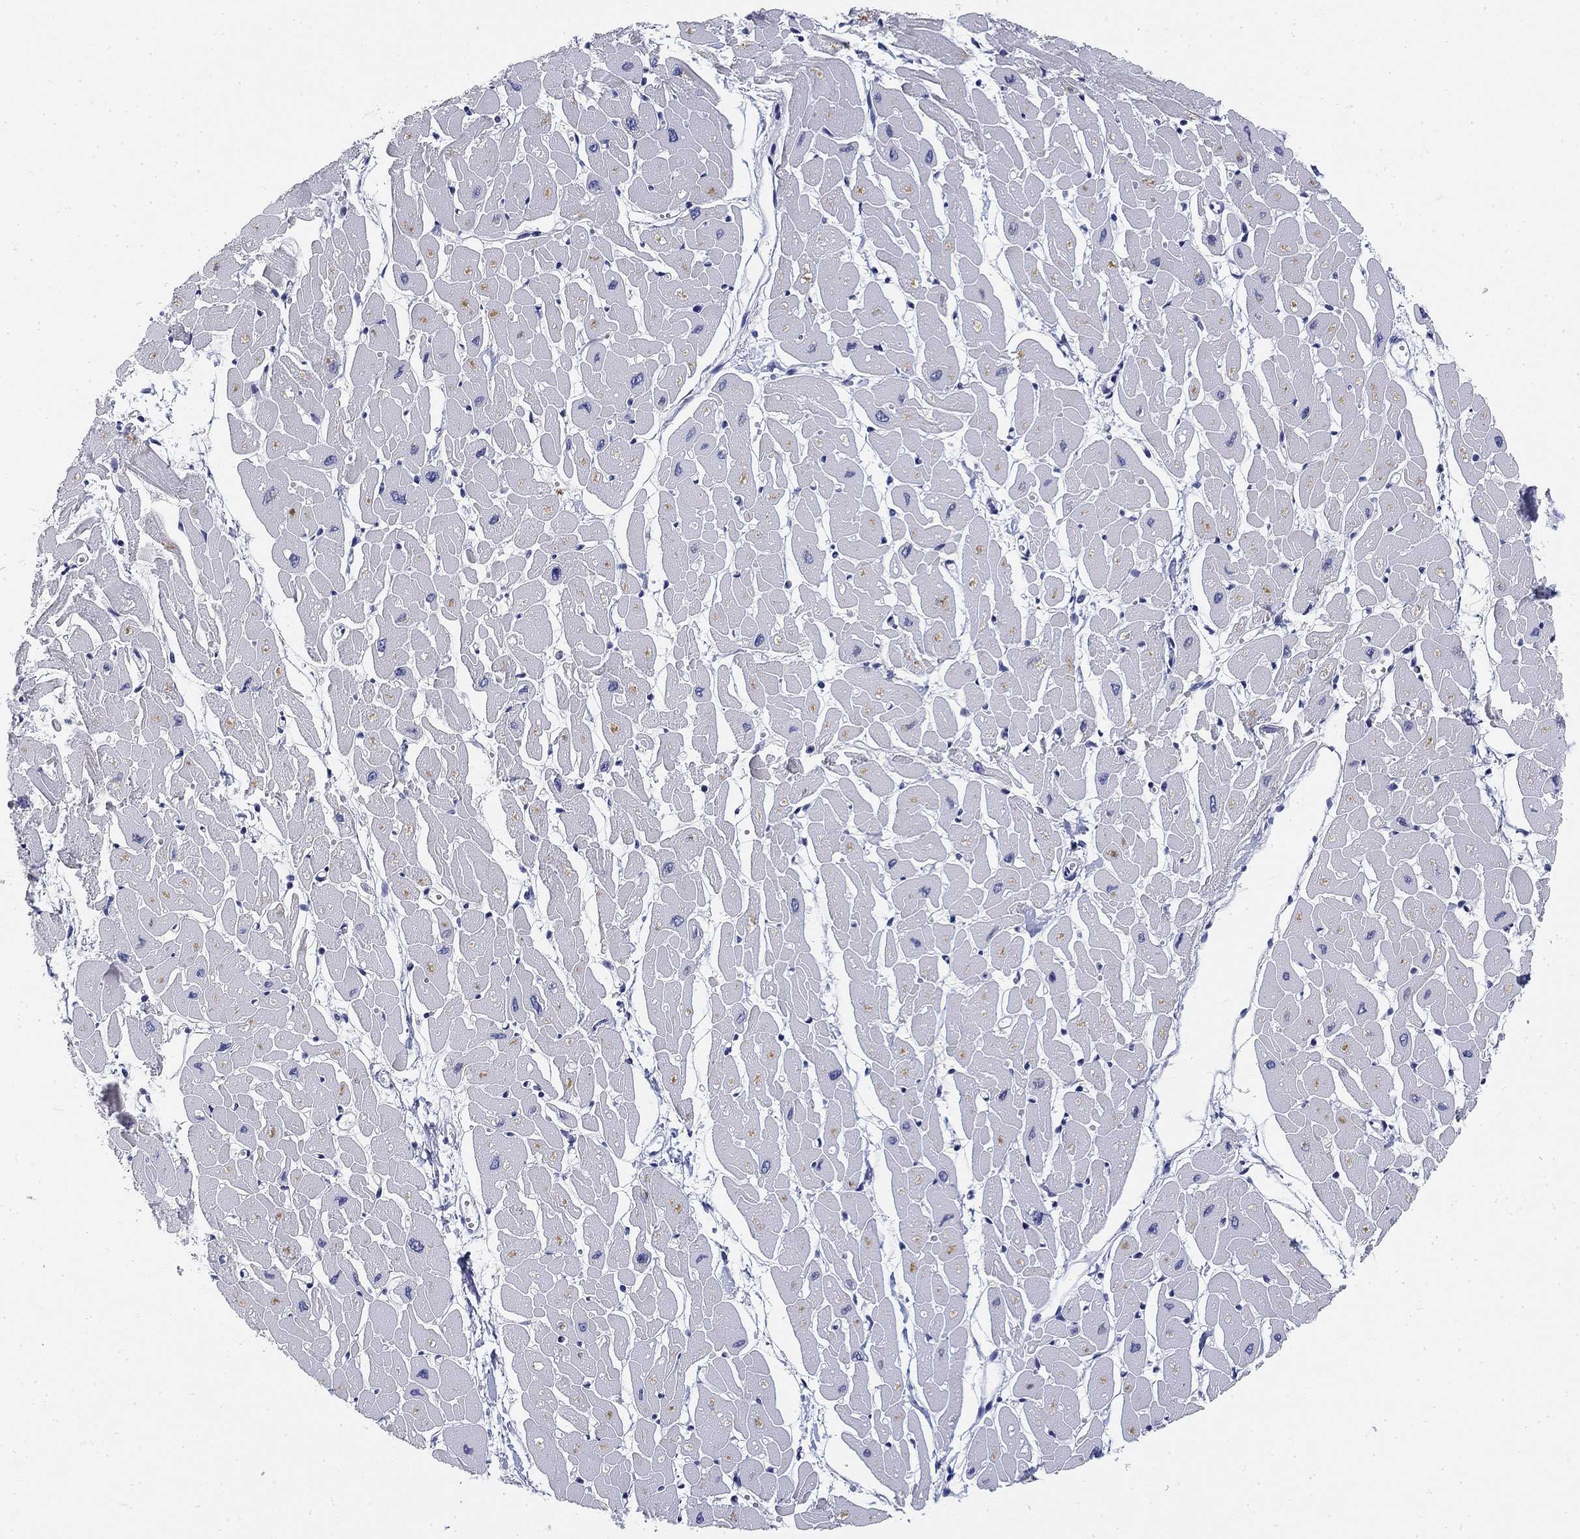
{"staining": {"intensity": "negative", "quantity": "none", "location": "none"}, "tissue": "heart muscle", "cell_type": "Cardiomyocytes", "image_type": "normal", "snomed": [{"axis": "morphology", "description": "Normal tissue, NOS"}, {"axis": "topography", "description": "Heart"}], "caption": "Cardiomyocytes are negative for brown protein staining in unremarkable heart muscle. (DAB immunohistochemistry with hematoxylin counter stain).", "gene": "SLC2A5", "patient": {"sex": "male", "age": 57}}